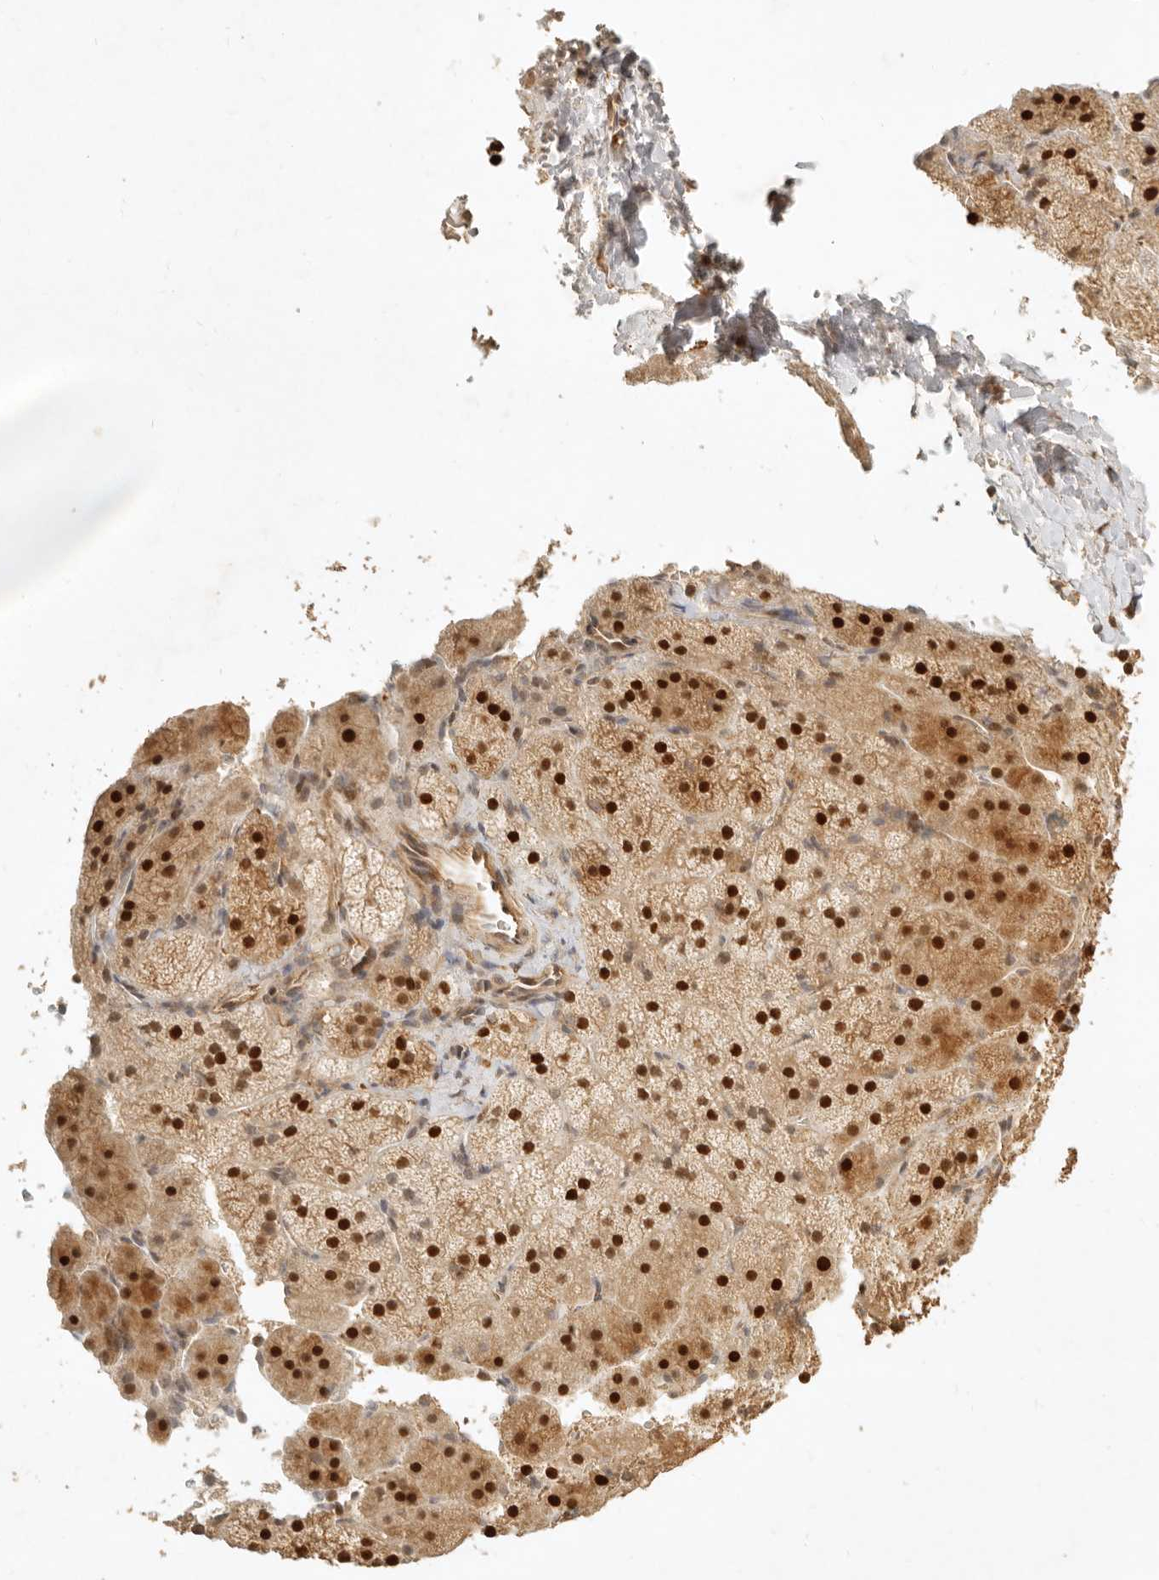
{"staining": {"intensity": "strong", "quantity": ">75%", "location": "cytoplasmic/membranous,nuclear"}, "tissue": "adrenal gland", "cell_type": "Glandular cells", "image_type": "normal", "snomed": [{"axis": "morphology", "description": "Normal tissue, NOS"}, {"axis": "topography", "description": "Adrenal gland"}], "caption": "DAB immunohistochemical staining of unremarkable human adrenal gland reveals strong cytoplasmic/membranous,nuclear protein staining in about >75% of glandular cells.", "gene": "KIF2B", "patient": {"sex": "female", "age": 44}}